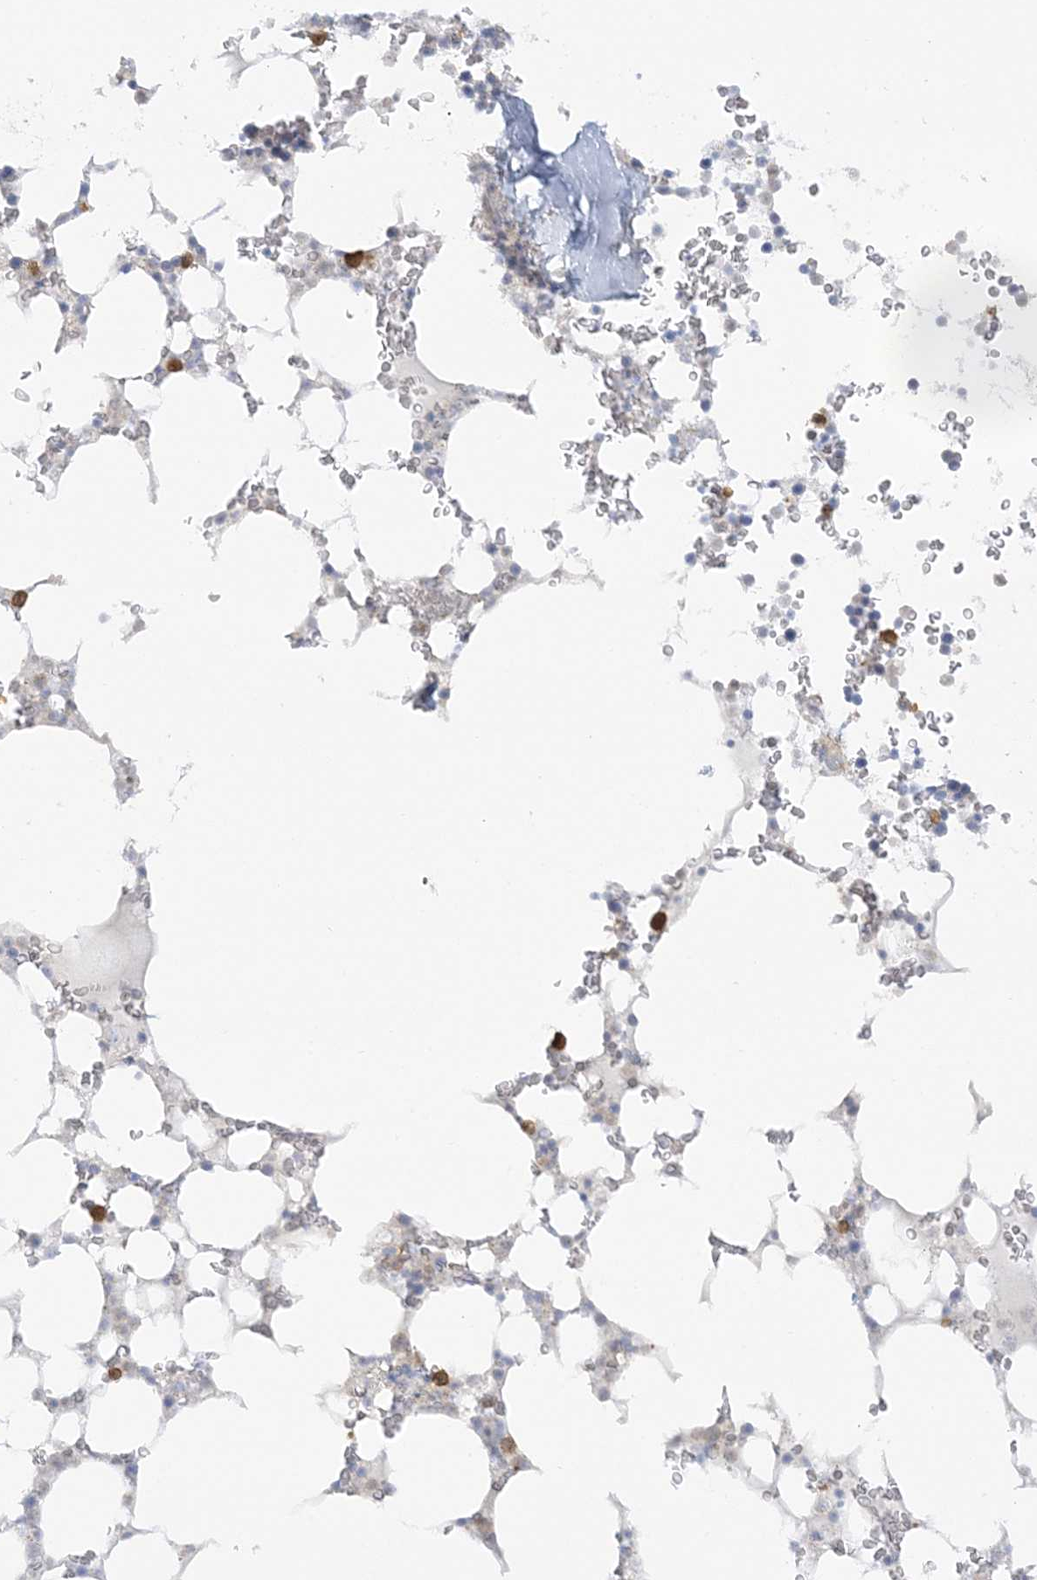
{"staining": {"intensity": "moderate", "quantity": "<25%", "location": "cytoplasmic/membranous"}, "tissue": "bone marrow", "cell_type": "Hematopoietic cells", "image_type": "normal", "snomed": [{"axis": "morphology", "description": "Normal tissue, NOS"}, {"axis": "topography", "description": "Bone marrow"}], "caption": "Approximately <25% of hematopoietic cells in benign human bone marrow demonstrate moderate cytoplasmic/membranous protein expression as visualized by brown immunohistochemical staining.", "gene": "ICMT", "patient": {"sex": "male", "age": 58}}